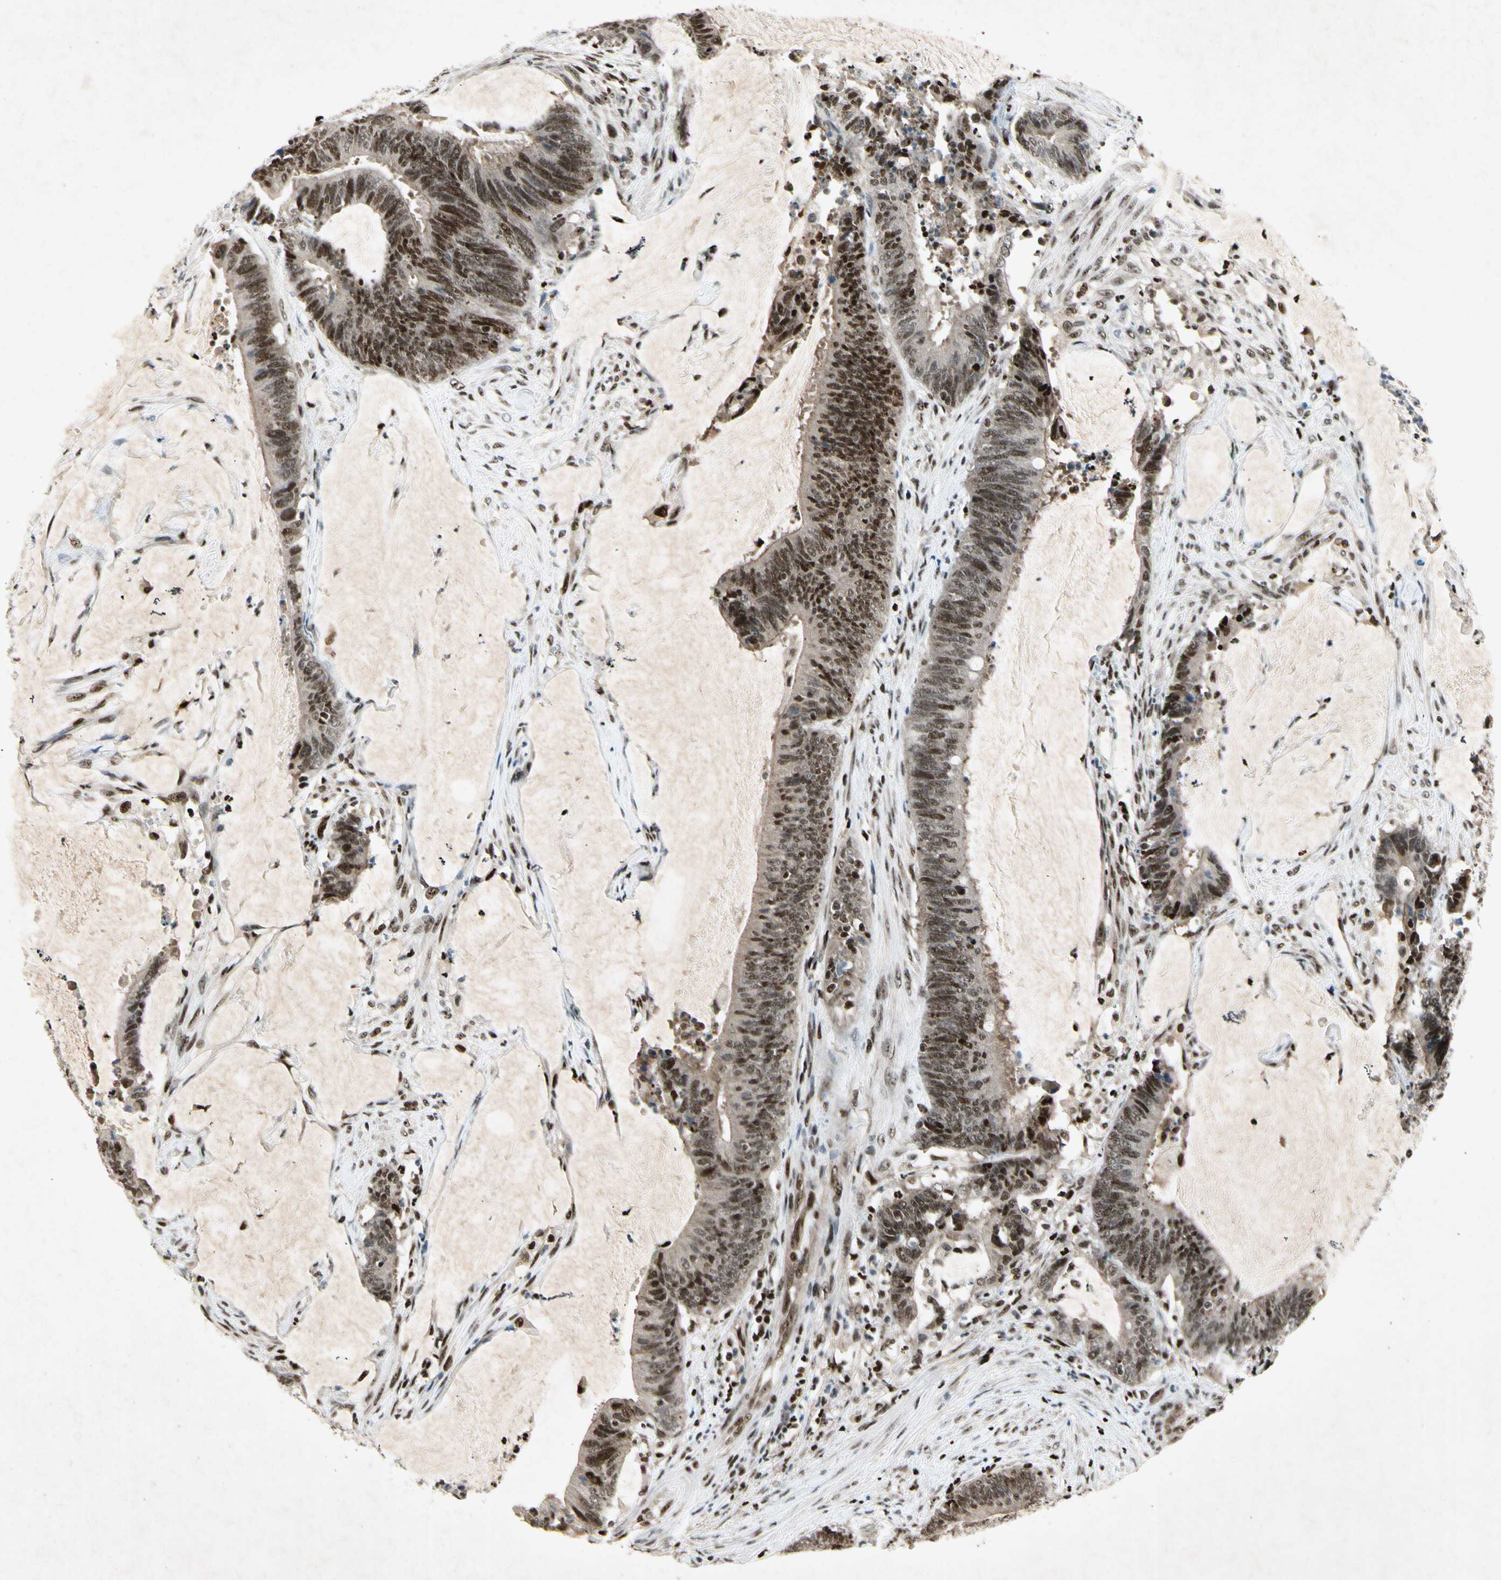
{"staining": {"intensity": "strong", "quantity": ">75%", "location": "nuclear"}, "tissue": "colorectal cancer", "cell_type": "Tumor cells", "image_type": "cancer", "snomed": [{"axis": "morphology", "description": "Adenocarcinoma, NOS"}, {"axis": "topography", "description": "Rectum"}], "caption": "This micrograph demonstrates immunohistochemistry (IHC) staining of human adenocarcinoma (colorectal), with high strong nuclear positivity in about >75% of tumor cells.", "gene": "RNF43", "patient": {"sex": "female", "age": 66}}